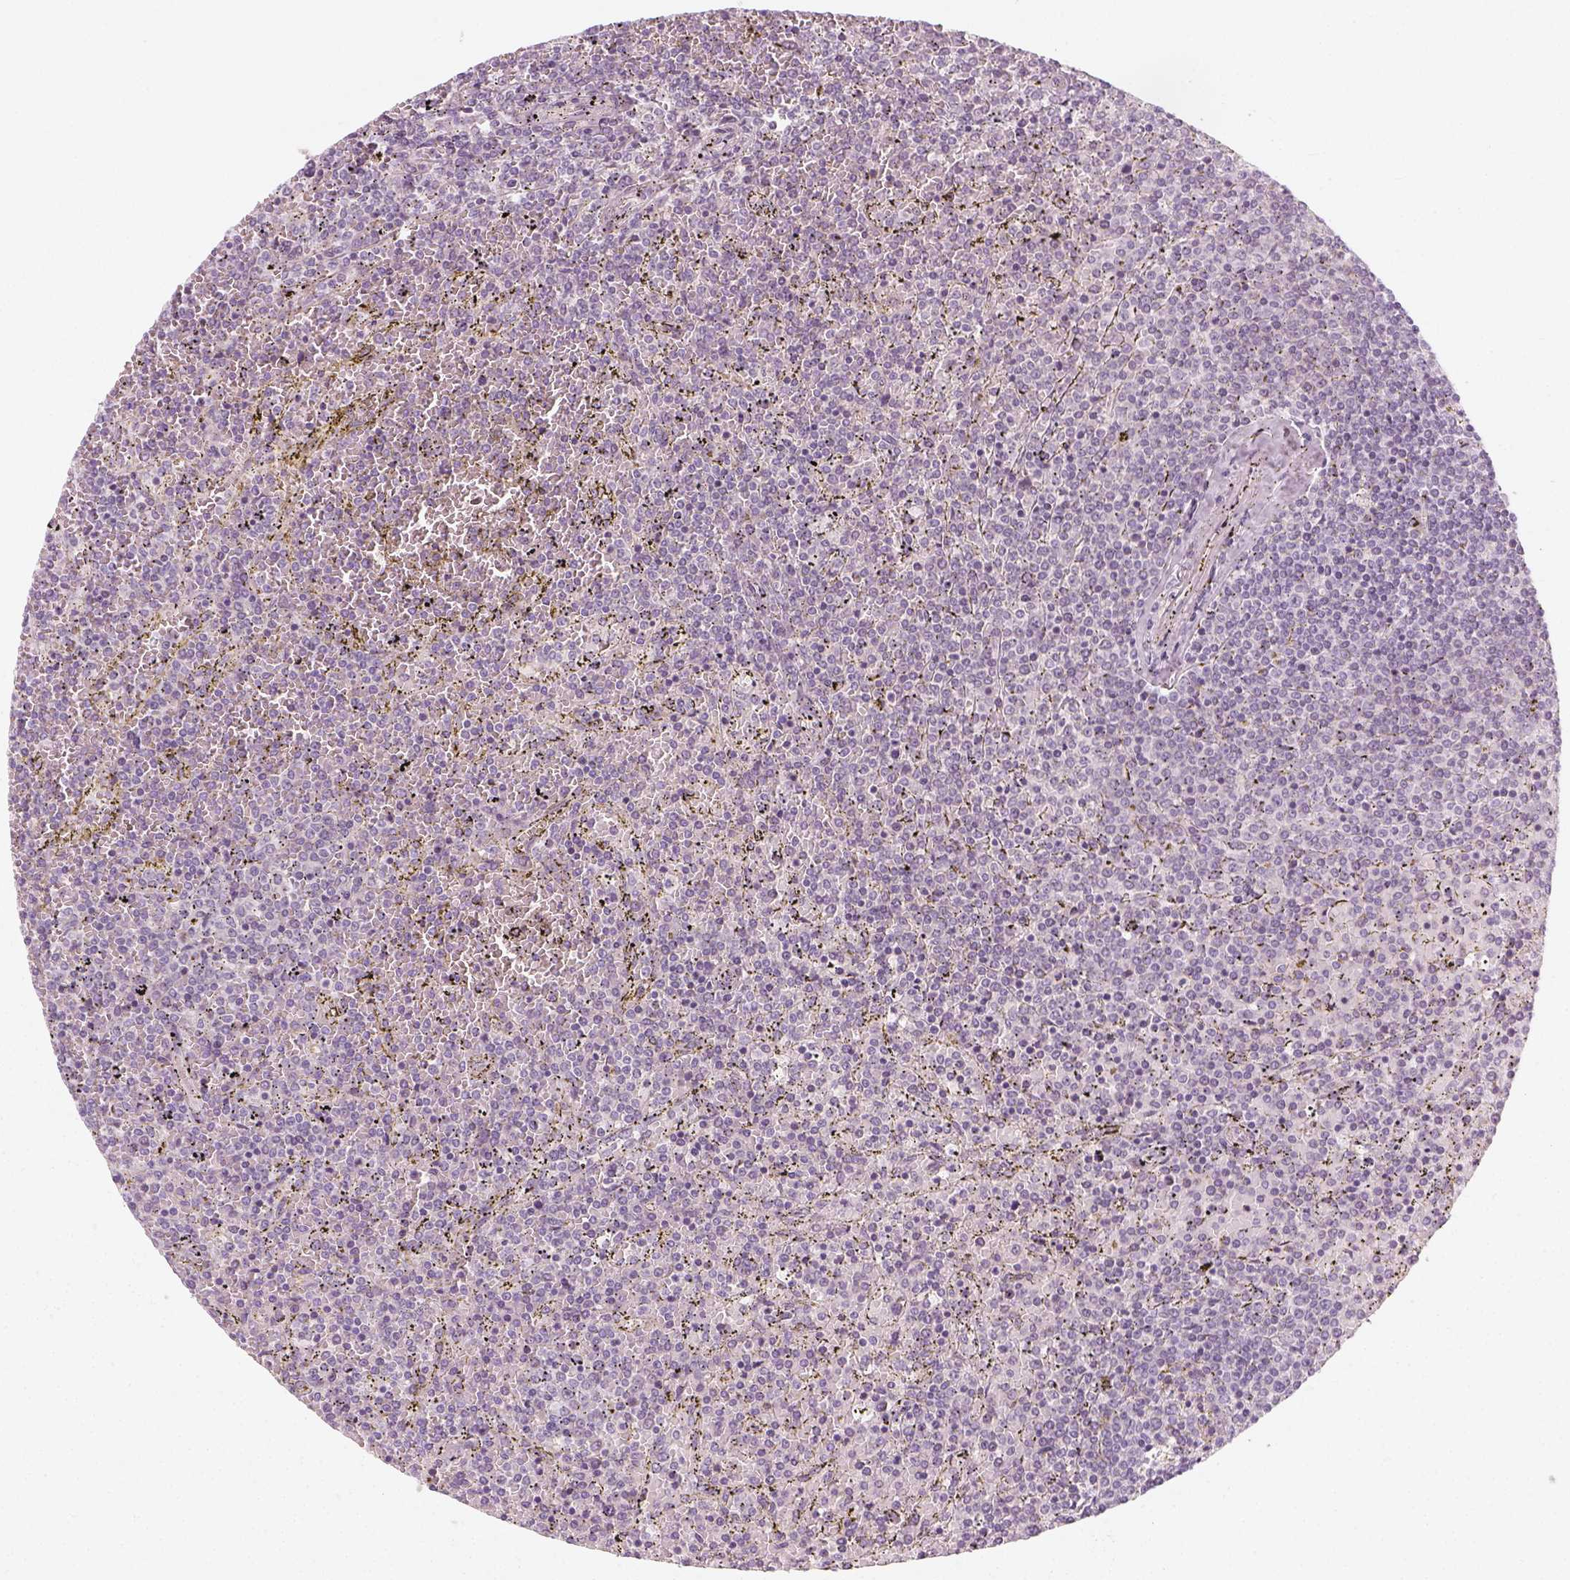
{"staining": {"intensity": "negative", "quantity": "none", "location": "none"}, "tissue": "lymphoma", "cell_type": "Tumor cells", "image_type": "cancer", "snomed": [{"axis": "morphology", "description": "Malignant lymphoma, non-Hodgkin's type, Low grade"}, {"axis": "topography", "description": "Spleen"}], "caption": "Protein analysis of lymphoma shows no significant expression in tumor cells.", "gene": "PRAME", "patient": {"sex": "female", "age": 77}}